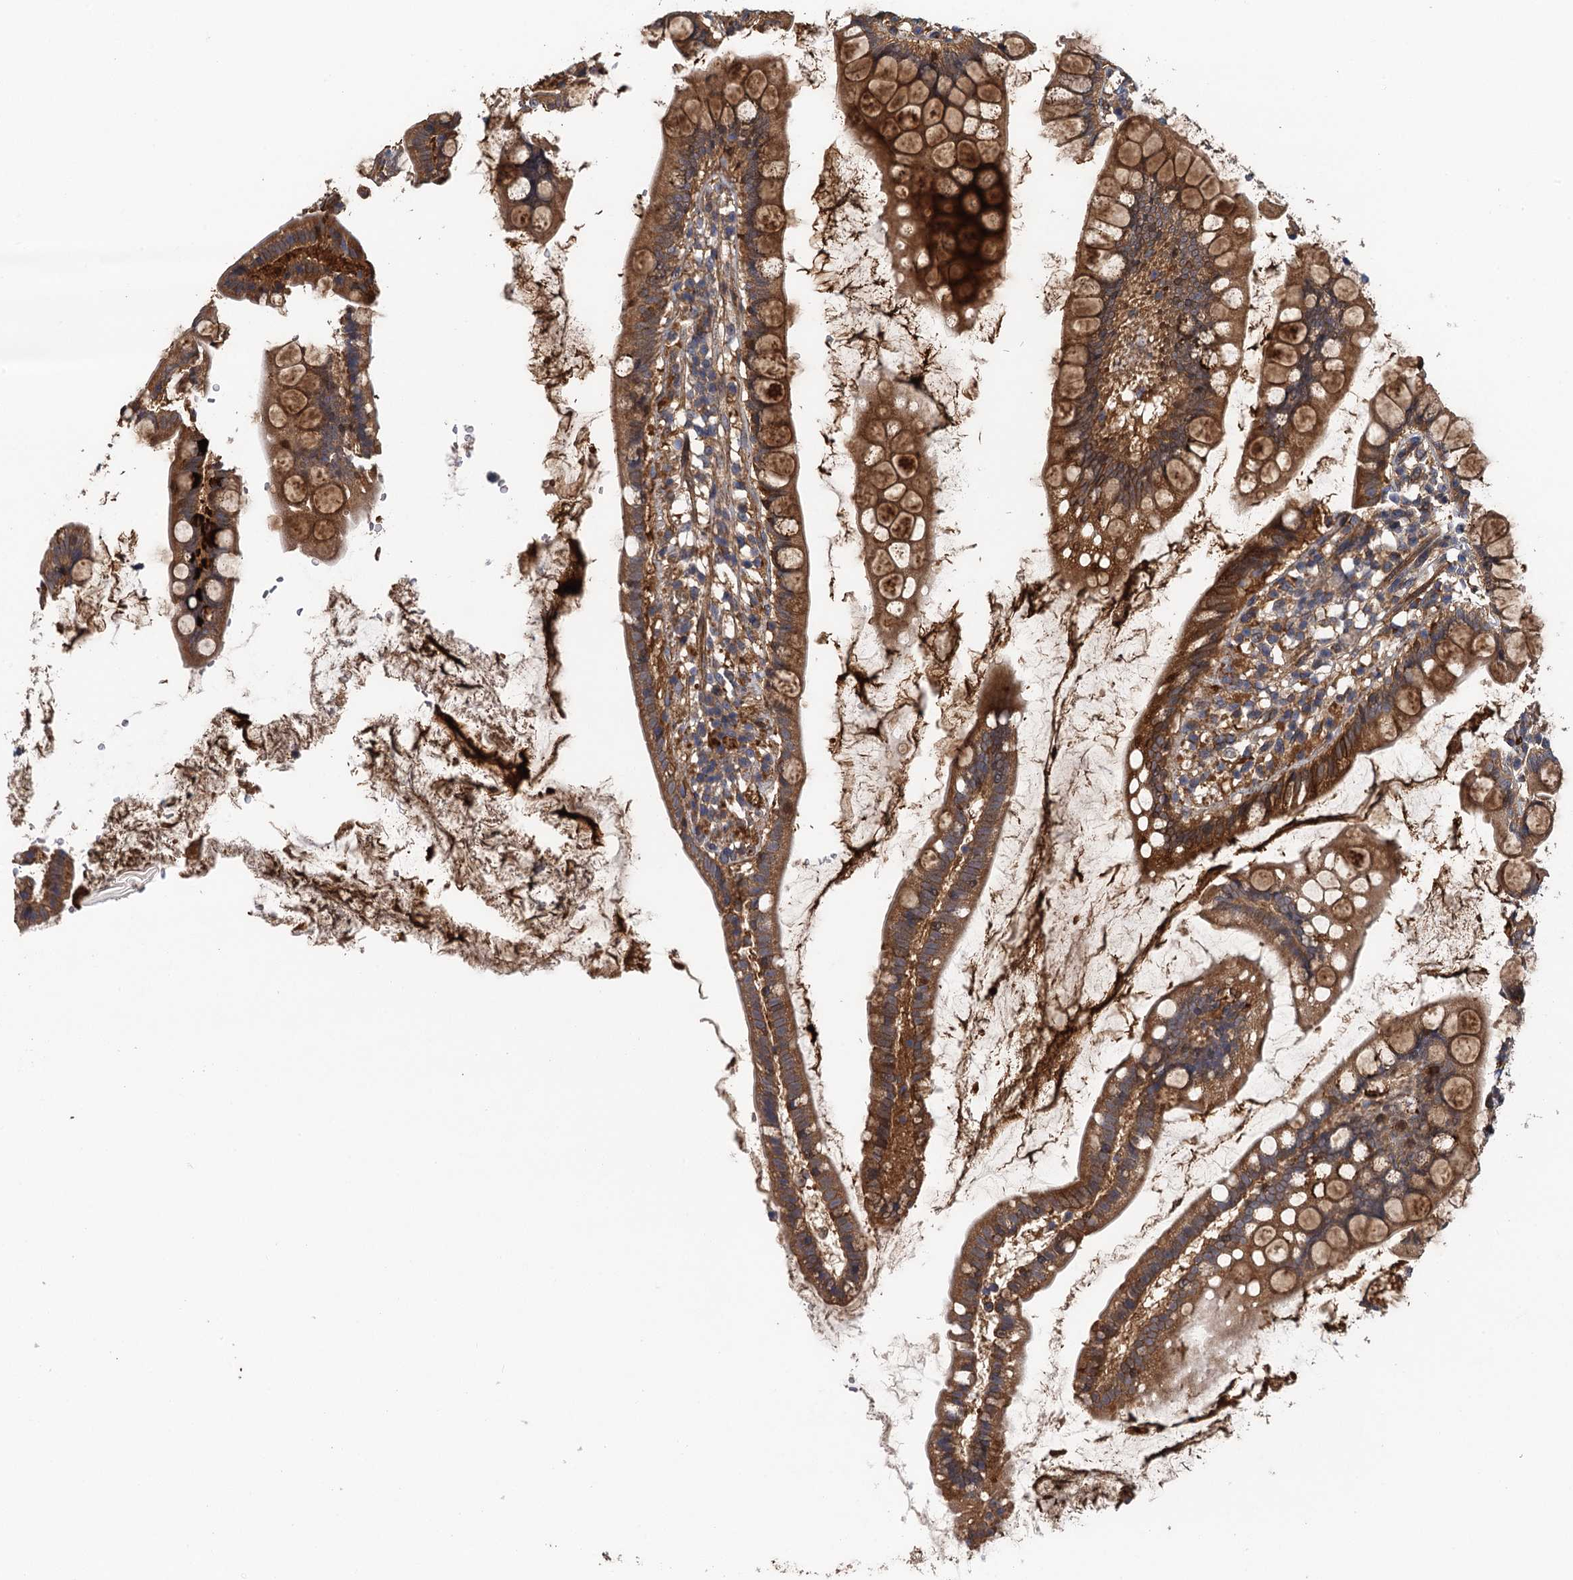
{"staining": {"intensity": "moderate", "quantity": ">75%", "location": "cytoplasmic/membranous"}, "tissue": "small intestine", "cell_type": "Glandular cells", "image_type": "normal", "snomed": [{"axis": "morphology", "description": "Normal tissue, NOS"}, {"axis": "topography", "description": "Small intestine"}], "caption": "IHC photomicrograph of unremarkable small intestine stained for a protein (brown), which shows medium levels of moderate cytoplasmic/membranous expression in about >75% of glandular cells.", "gene": "RSAD2", "patient": {"sex": "female", "age": 84}}